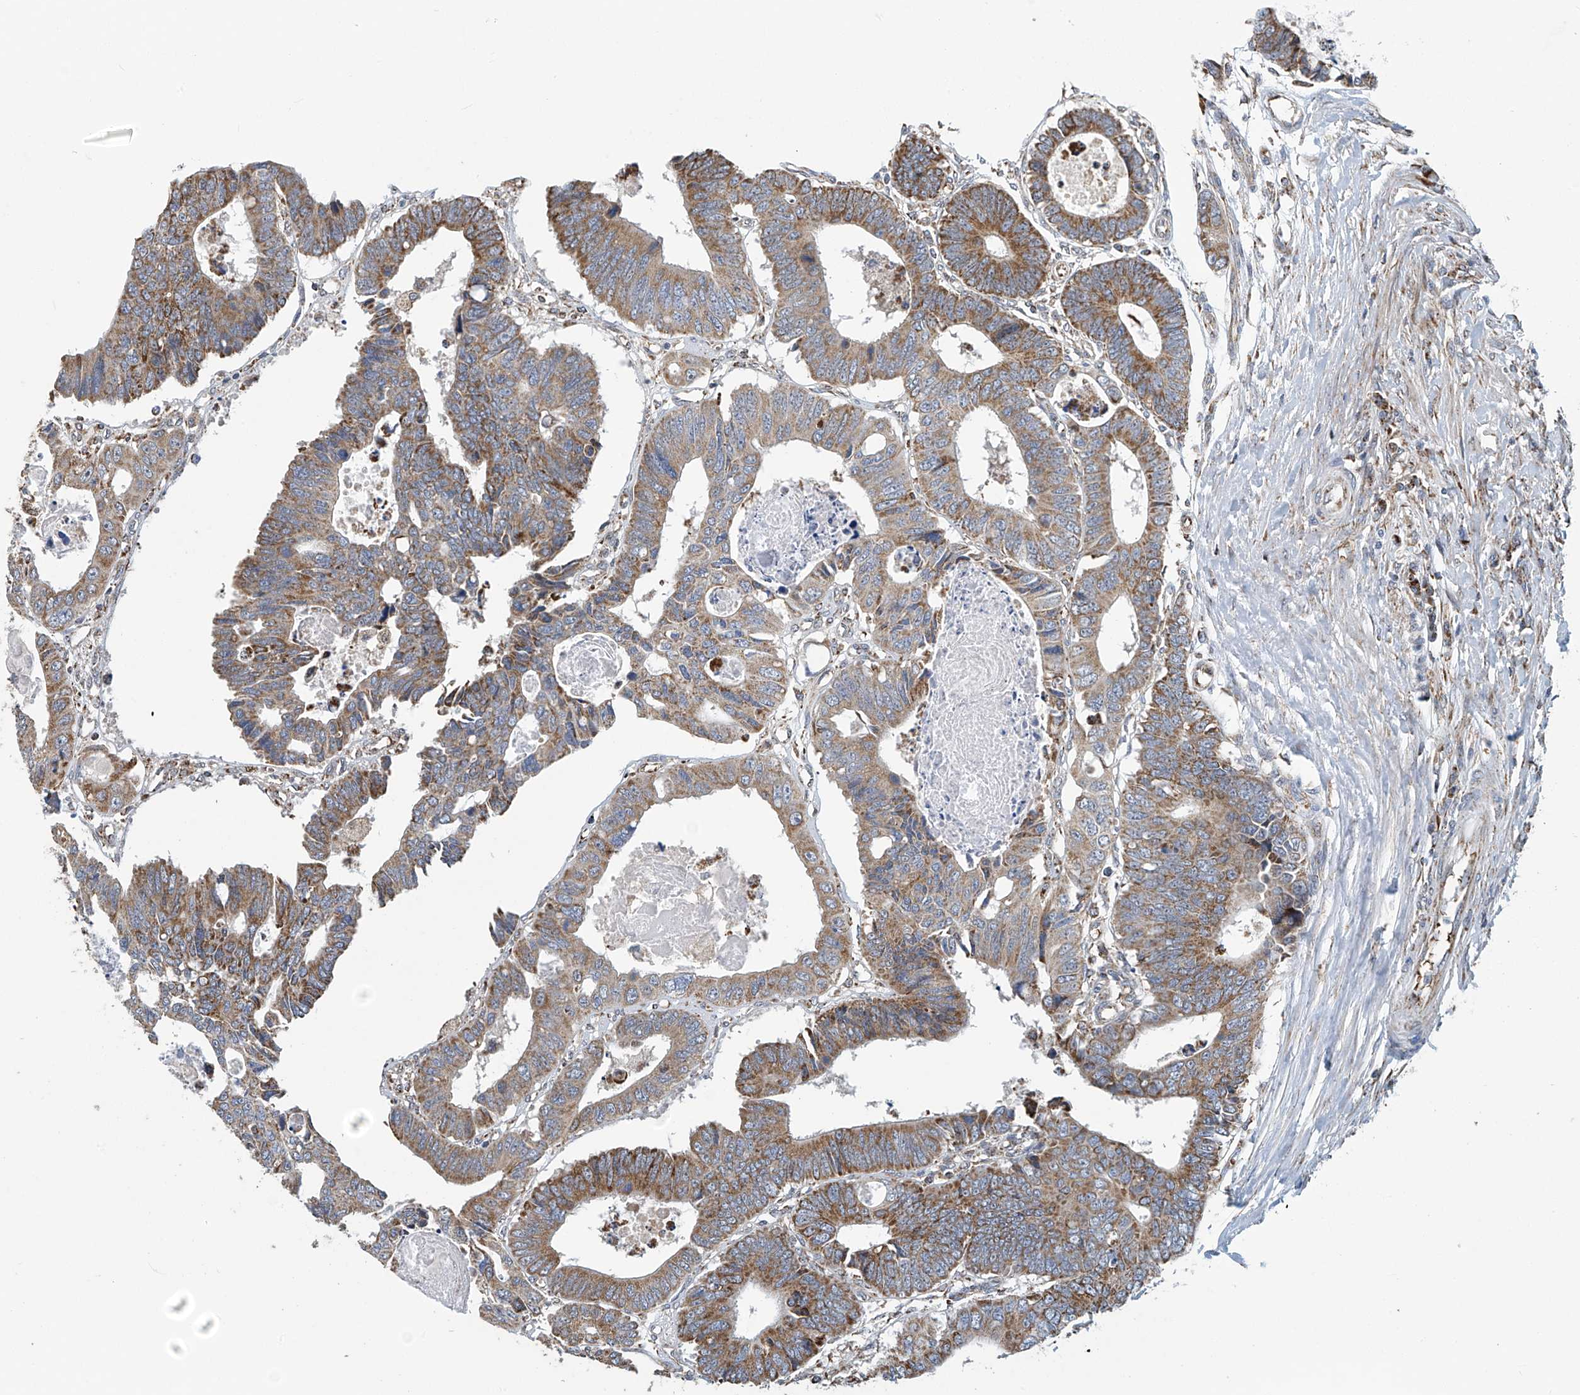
{"staining": {"intensity": "moderate", "quantity": ">75%", "location": "cytoplasmic/membranous"}, "tissue": "colorectal cancer", "cell_type": "Tumor cells", "image_type": "cancer", "snomed": [{"axis": "morphology", "description": "Adenocarcinoma, NOS"}, {"axis": "topography", "description": "Rectum"}], "caption": "Colorectal adenocarcinoma stained for a protein (brown) reveals moderate cytoplasmic/membranous positive positivity in approximately >75% of tumor cells.", "gene": "COMMD1", "patient": {"sex": "male", "age": 84}}